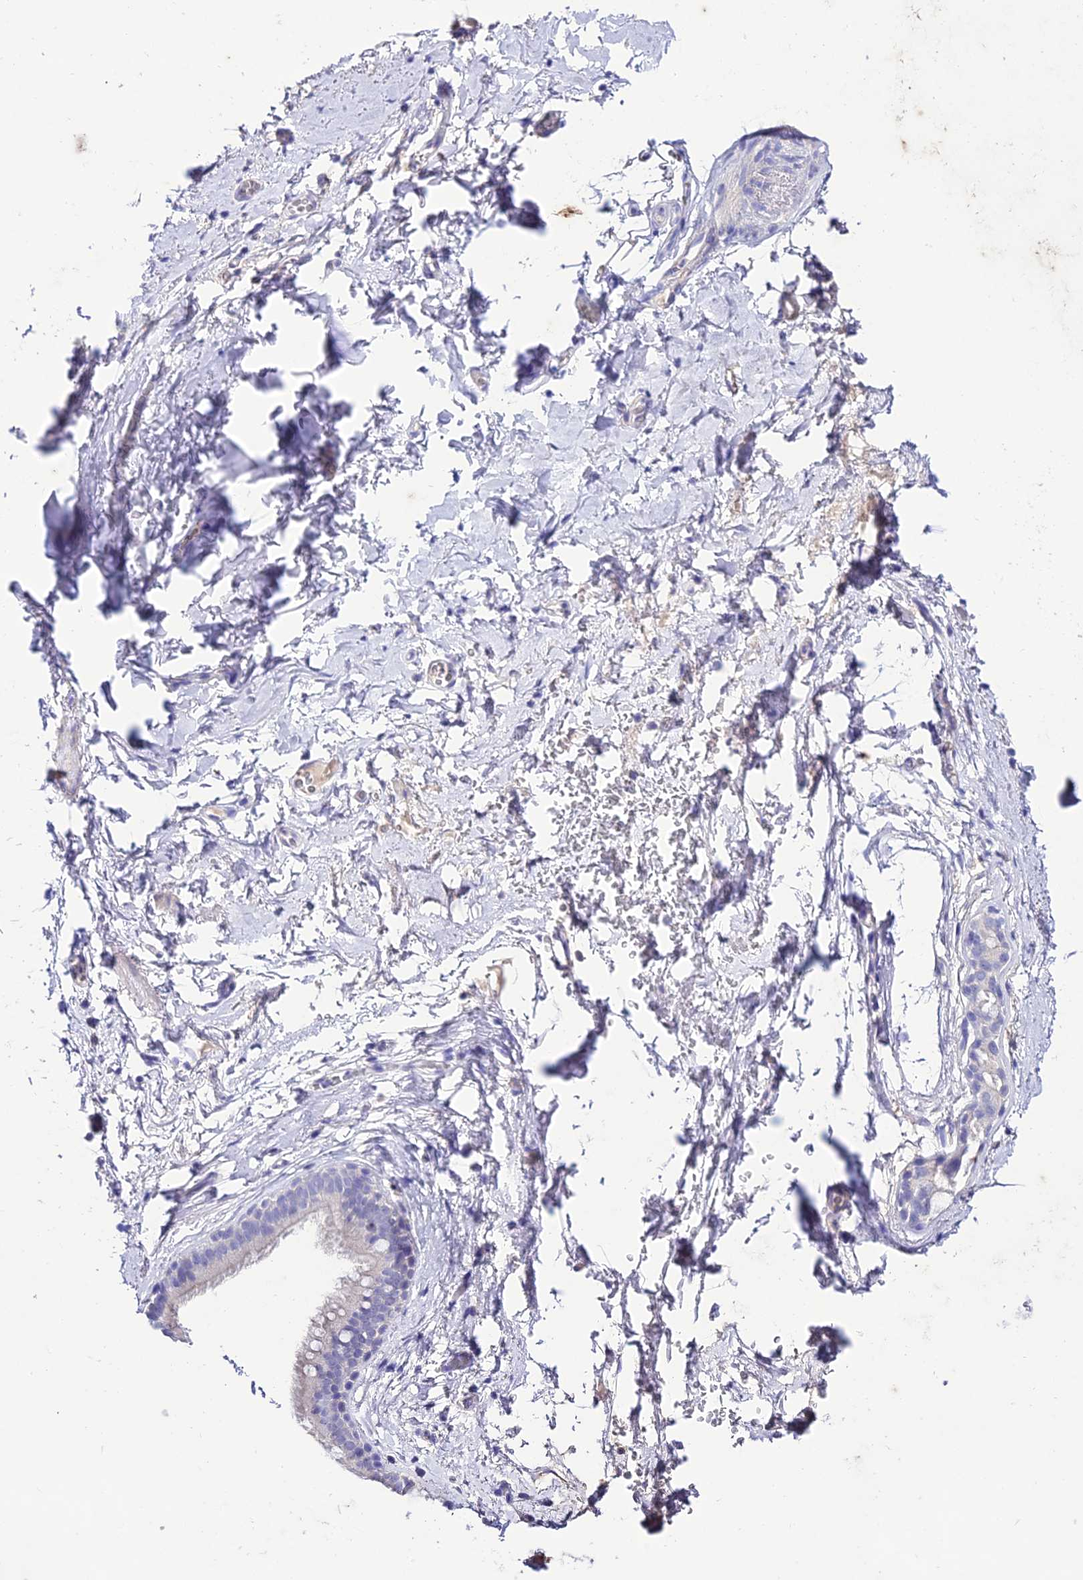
{"staining": {"intensity": "negative", "quantity": "none", "location": "none"}, "tissue": "adipose tissue", "cell_type": "Adipocytes", "image_type": "normal", "snomed": [{"axis": "morphology", "description": "Normal tissue, NOS"}, {"axis": "topography", "description": "Lymph node"}, {"axis": "topography", "description": "Bronchus"}], "caption": "An immunohistochemistry (IHC) histopathology image of normal adipose tissue is shown. There is no staining in adipocytes of adipose tissue.", "gene": "NLRP6", "patient": {"sex": "male", "age": 63}}